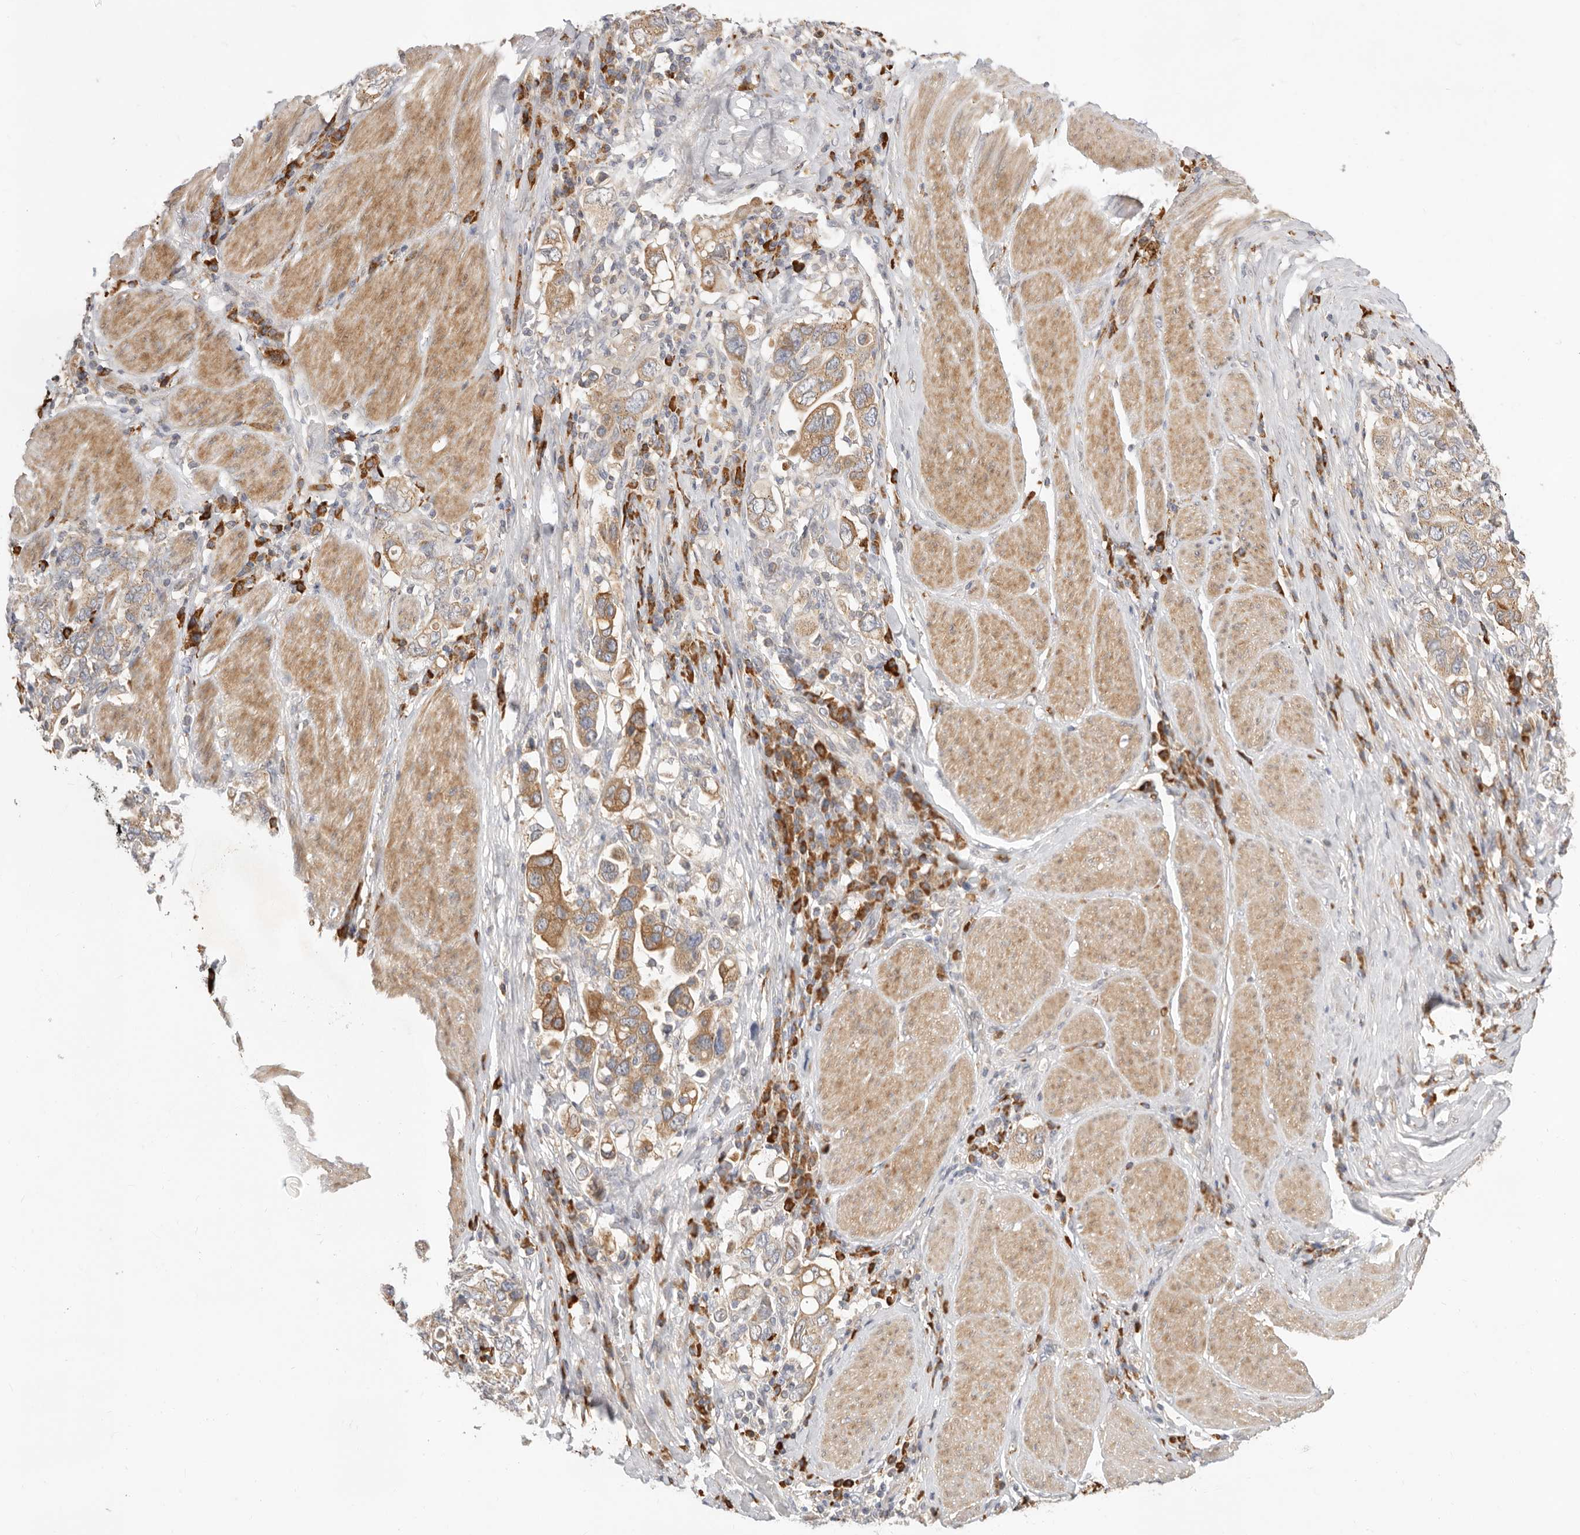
{"staining": {"intensity": "moderate", "quantity": ">75%", "location": "cytoplasmic/membranous"}, "tissue": "stomach cancer", "cell_type": "Tumor cells", "image_type": "cancer", "snomed": [{"axis": "morphology", "description": "Adenocarcinoma, NOS"}, {"axis": "topography", "description": "Stomach, upper"}], "caption": "High-magnification brightfield microscopy of stomach adenocarcinoma stained with DAB (3,3'-diaminobenzidine) (brown) and counterstained with hematoxylin (blue). tumor cells exhibit moderate cytoplasmic/membranous staining is seen in about>75% of cells.", "gene": "USH1C", "patient": {"sex": "male", "age": 62}}